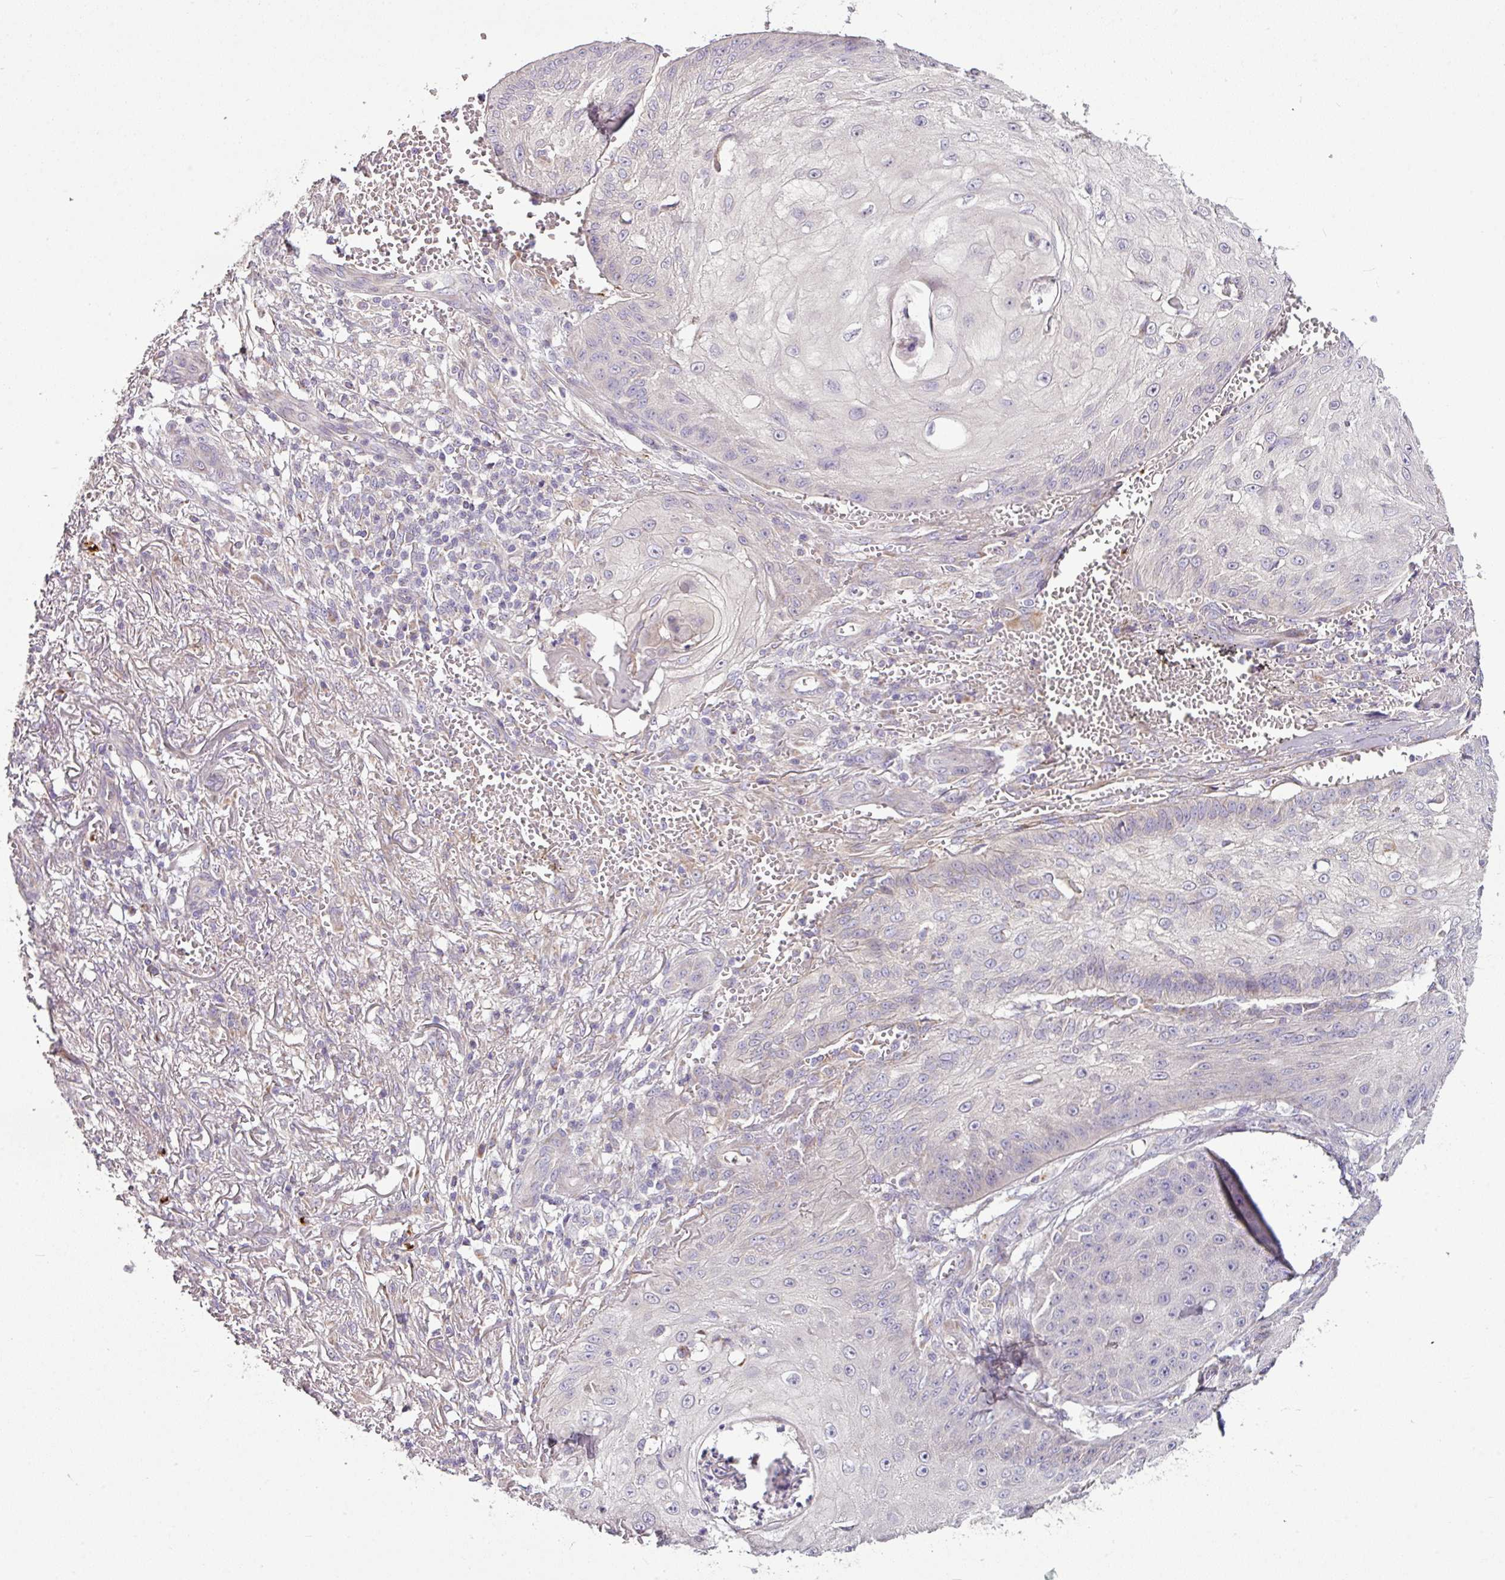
{"staining": {"intensity": "negative", "quantity": "none", "location": "none"}, "tissue": "skin cancer", "cell_type": "Tumor cells", "image_type": "cancer", "snomed": [{"axis": "morphology", "description": "Squamous cell carcinoma, NOS"}, {"axis": "topography", "description": "Skin"}], "caption": "There is no significant expression in tumor cells of skin squamous cell carcinoma.", "gene": "GAN", "patient": {"sex": "male", "age": 70}}